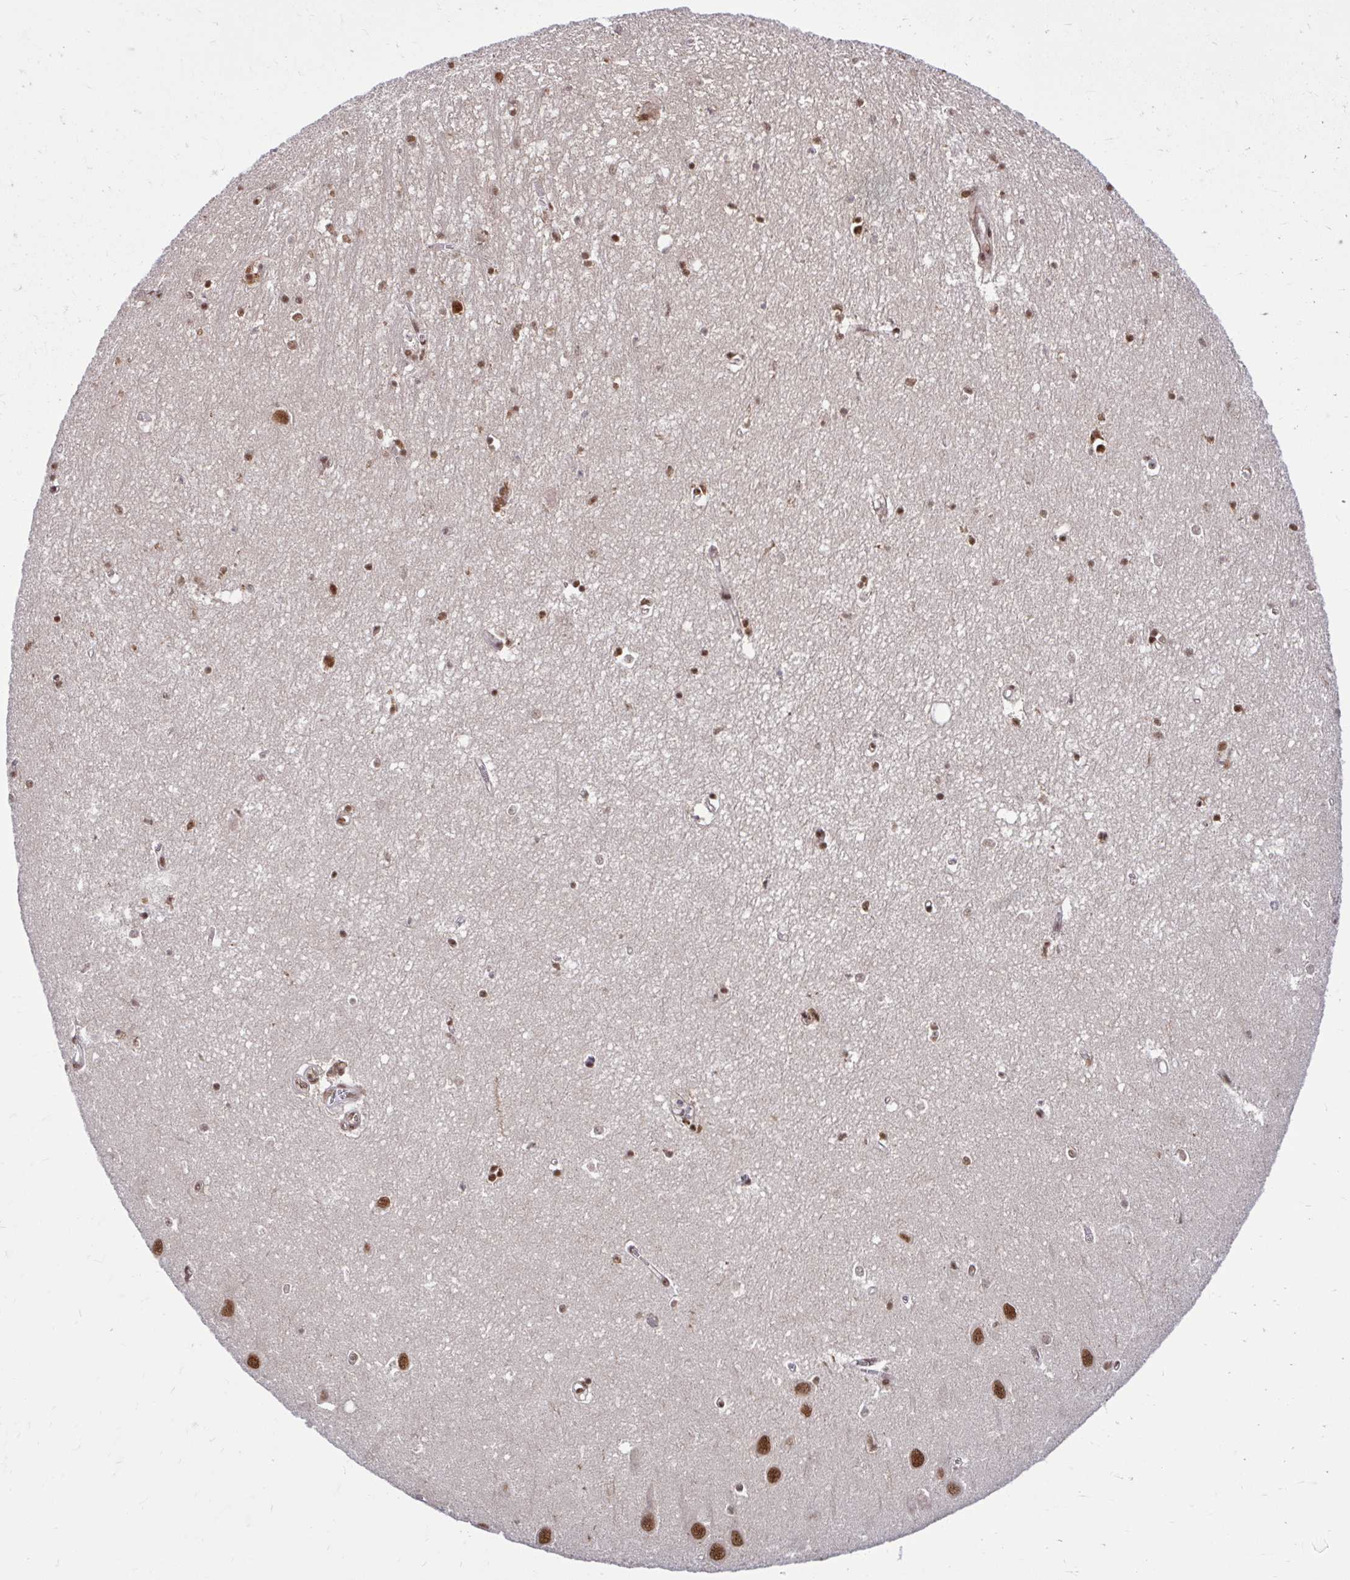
{"staining": {"intensity": "moderate", "quantity": ">75%", "location": "nuclear"}, "tissue": "hippocampus", "cell_type": "Glial cells", "image_type": "normal", "snomed": [{"axis": "morphology", "description": "Normal tissue, NOS"}, {"axis": "topography", "description": "Hippocampus"}], "caption": "A photomicrograph of hippocampus stained for a protein exhibits moderate nuclear brown staining in glial cells. (DAB IHC with brightfield microscopy, high magnification).", "gene": "ABCA9", "patient": {"sex": "female", "age": 64}}